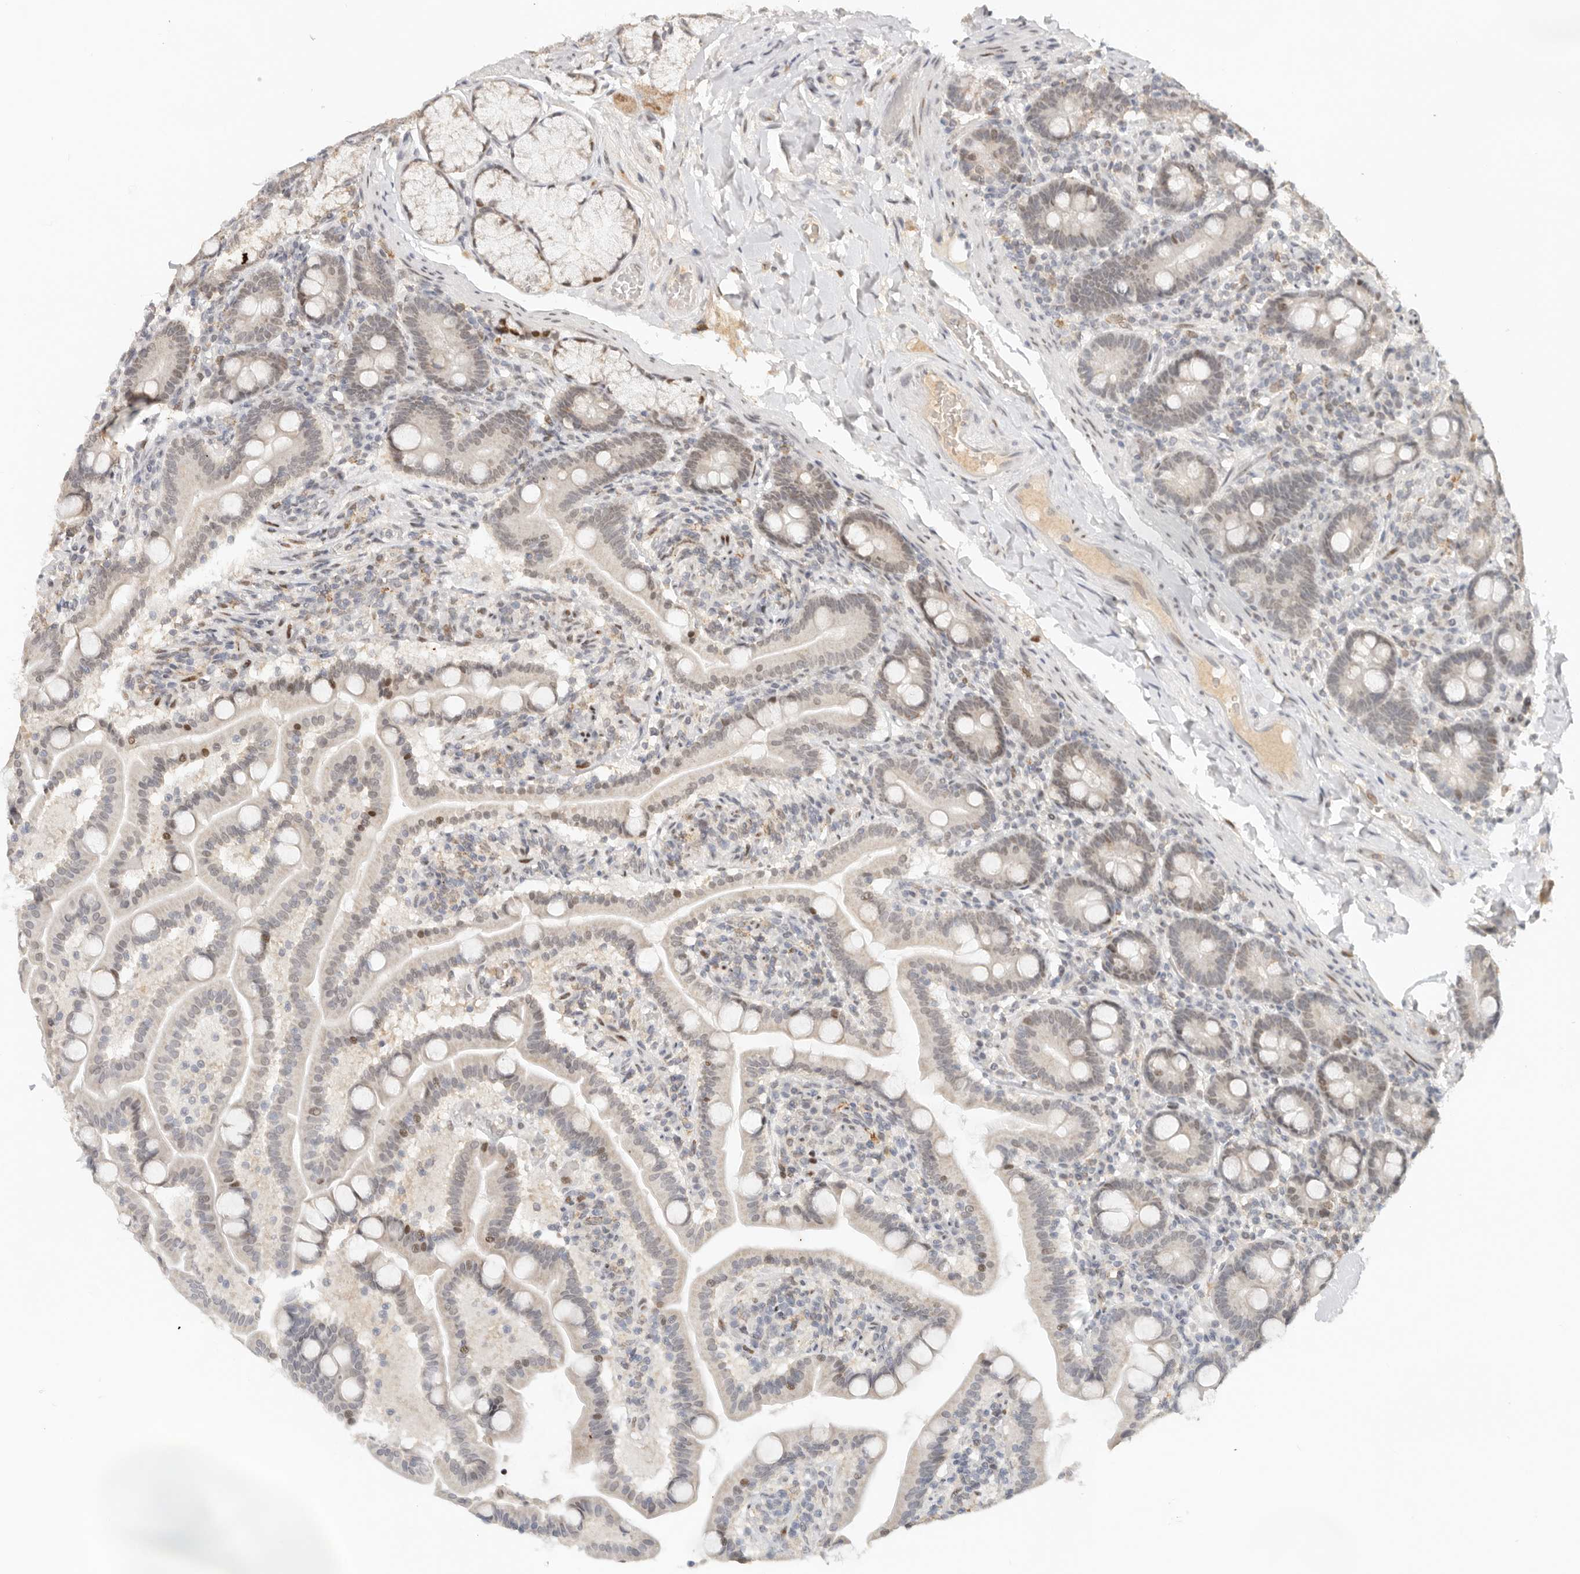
{"staining": {"intensity": "moderate", "quantity": "<25%", "location": "nuclear"}, "tissue": "duodenum", "cell_type": "Glandular cells", "image_type": "normal", "snomed": [{"axis": "morphology", "description": "Normal tissue, NOS"}, {"axis": "topography", "description": "Duodenum"}], "caption": "This micrograph displays IHC staining of normal human duodenum, with low moderate nuclear expression in approximately <25% of glandular cells.", "gene": "NPAS2", "patient": {"sex": "male", "age": 54}}